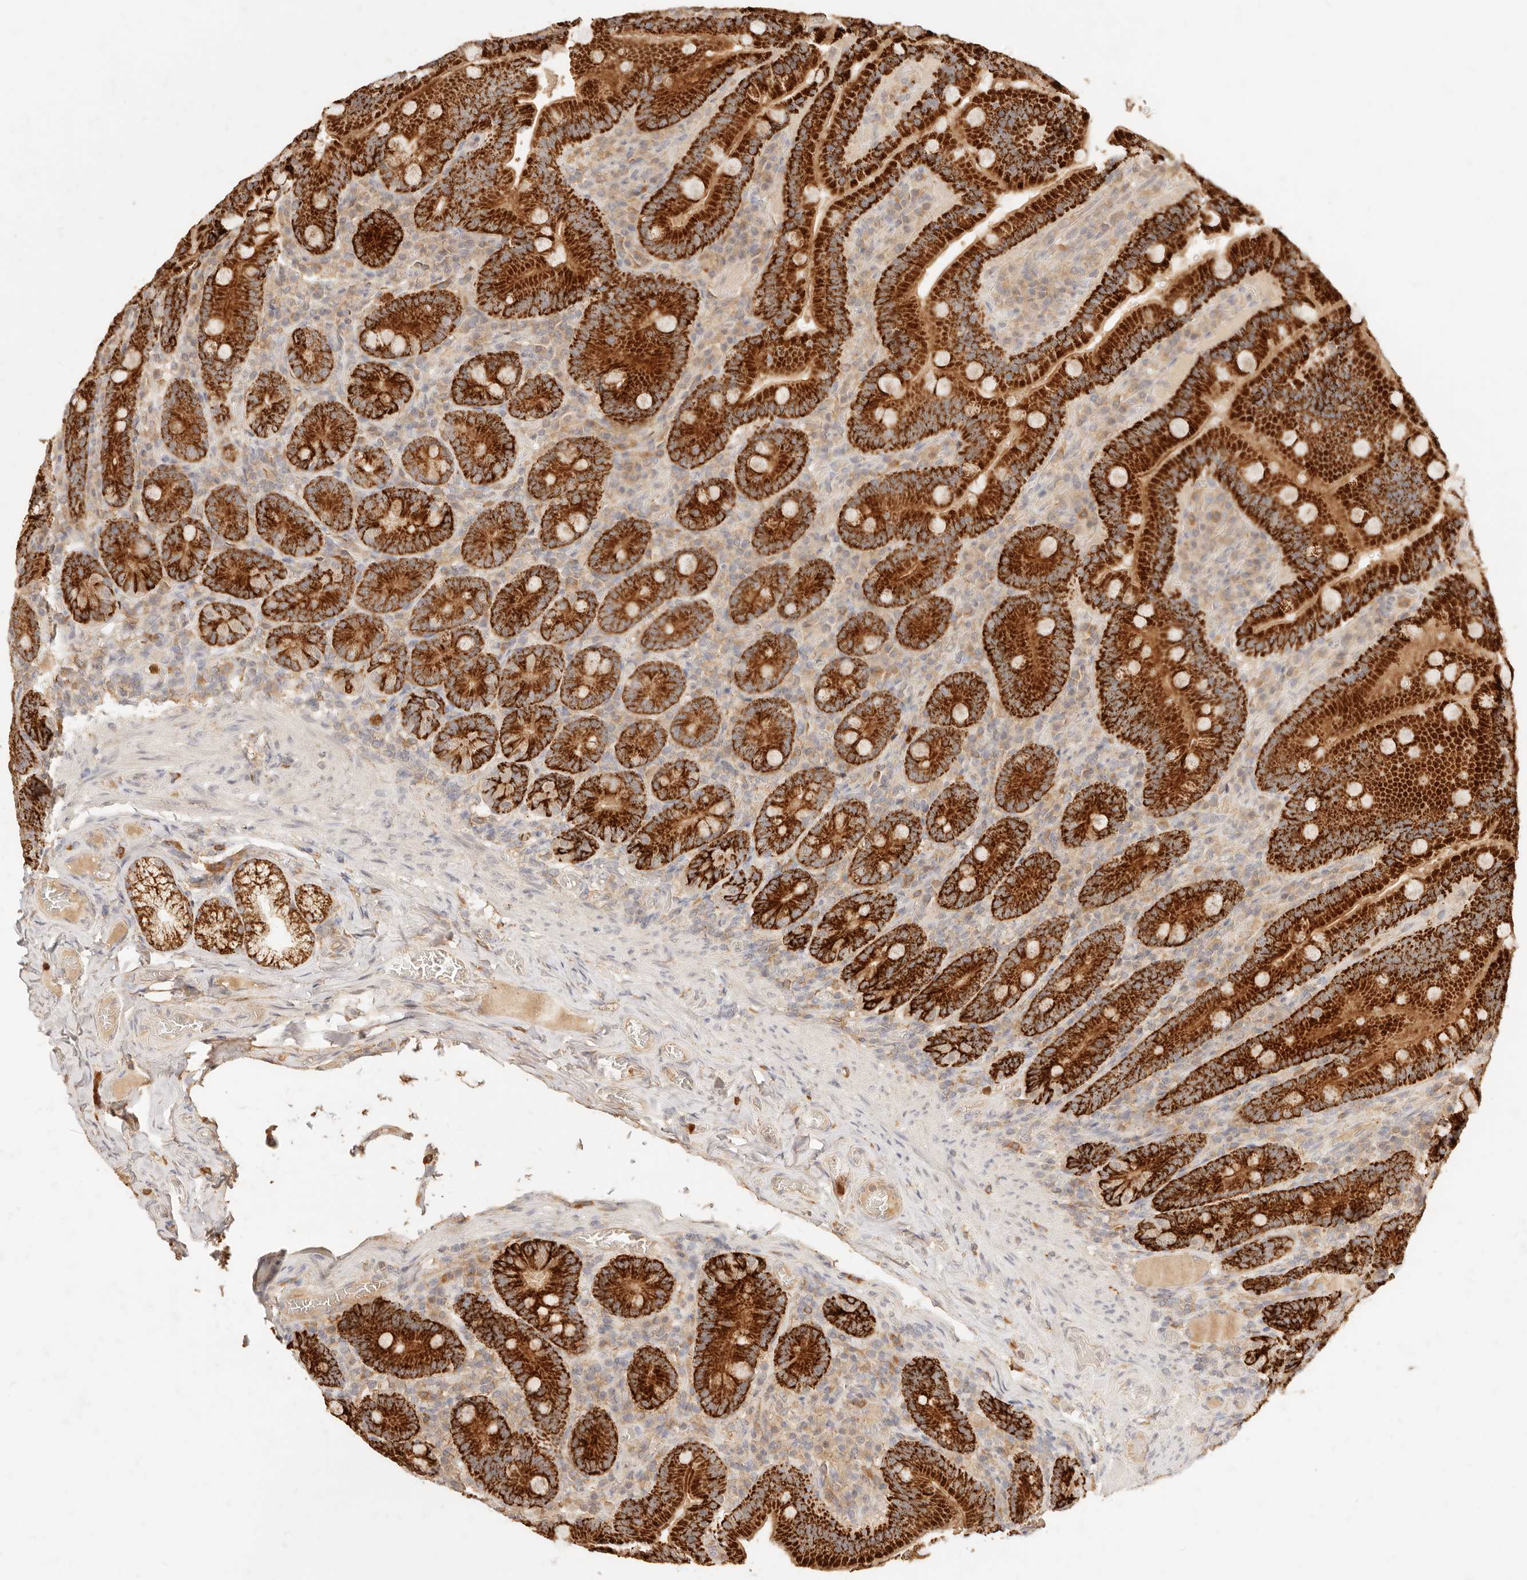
{"staining": {"intensity": "strong", "quantity": ">75%", "location": "cytoplasmic/membranous"}, "tissue": "duodenum", "cell_type": "Glandular cells", "image_type": "normal", "snomed": [{"axis": "morphology", "description": "Normal tissue, NOS"}, {"axis": "topography", "description": "Duodenum"}], "caption": "Strong cytoplasmic/membranous staining for a protein is present in approximately >75% of glandular cells of normal duodenum using immunohistochemistry.", "gene": "TMTC2", "patient": {"sex": "female", "age": 62}}